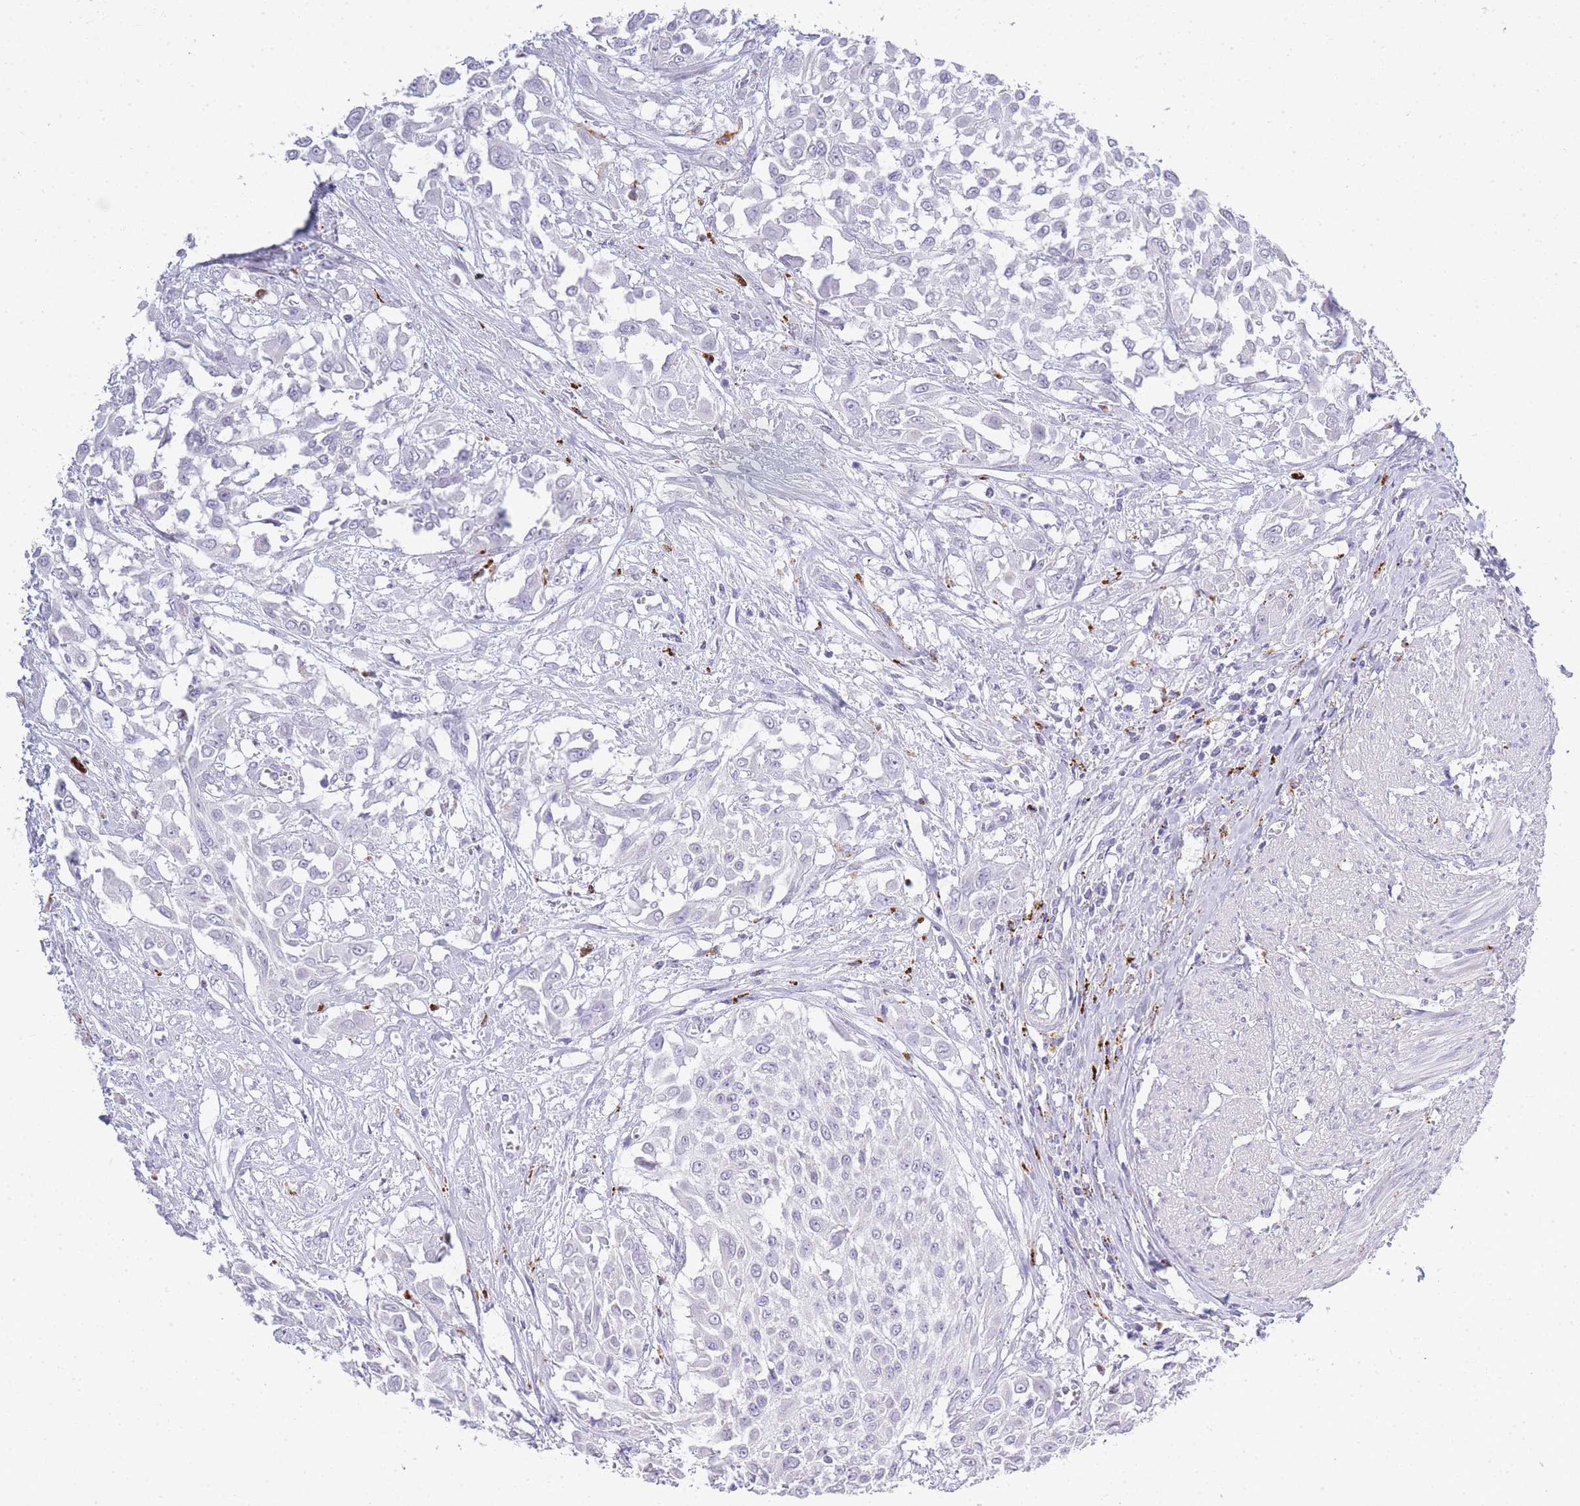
{"staining": {"intensity": "negative", "quantity": "none", "location": "none"}, "tissue": "urothelial cancer", "cell_type": "Tumor cells", "image_type": "cancer", "snomed": [{"axis": "morphology", "description": "Urothelial carcinoma, High grade"}, {"axis": "topography", "description": "Urinary bladder"}], "caption": "There is no significant expression in tumor cells of high-grade urothelial carcinoma. The staining is performed using DAB (3,3'-diaminobenzidine) brown chromogen with nuclei counter-stained in using hematoxylin.", "gene": "RHO", "patient": {"sex": "male", "age": 57}}